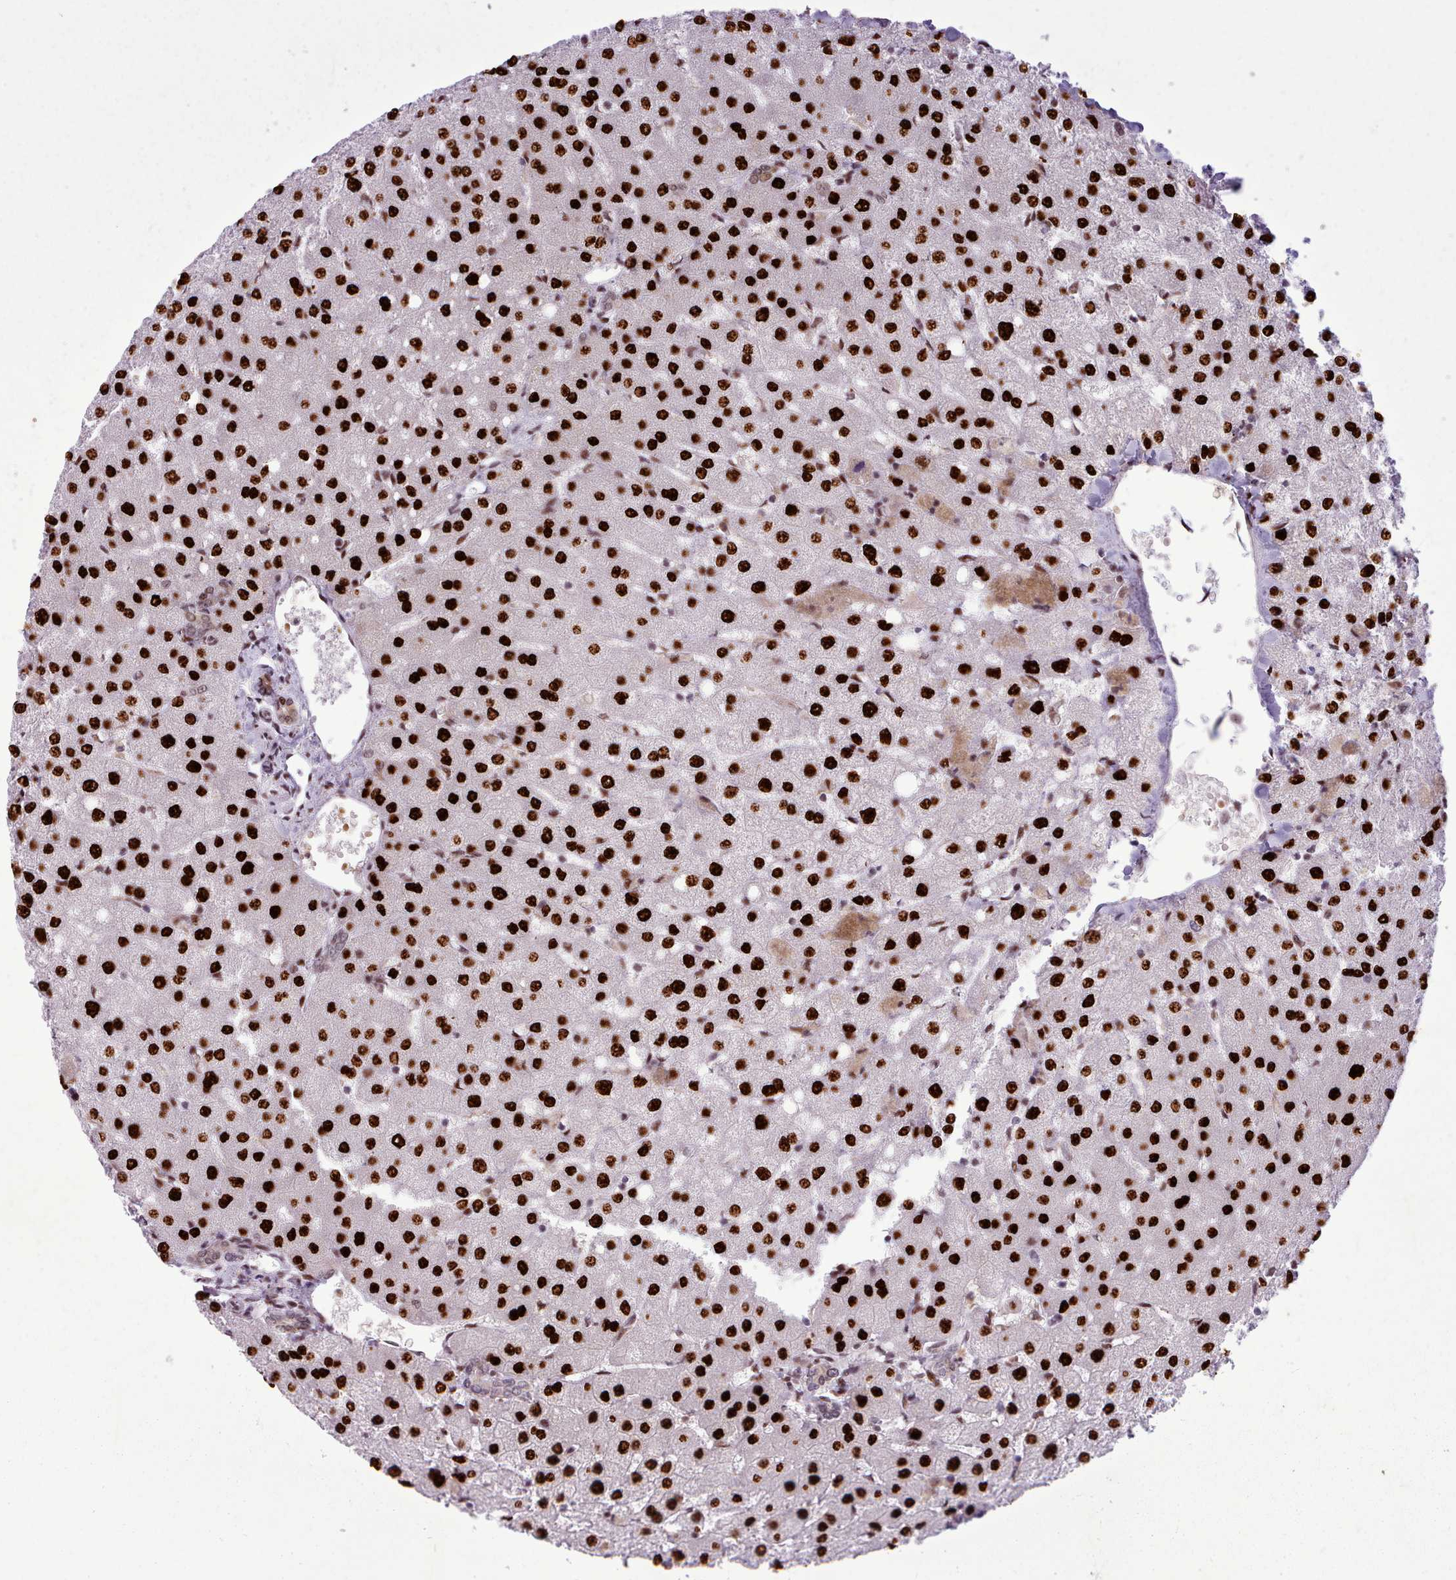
{"staining": {"intensity": "moderate", "quantity": ">75%", "location": "nuclear"}, "tissue": "liver", "cell_type": "Cholangiocytes", "image_type": "normal", "snomed": [{"axis": "morphology", "description": "Normal tissue, NOS"}, {"axis": "topography", "description": "Liver"}], "caption": "An IHC histopathology image of unremarkable tissue is shown. Protein staining in brown shows moderate nuclear positivity in liver within cholangiocytes.", "gene": "SRSF4", "patient": {"sex": "female", "age": 54}}